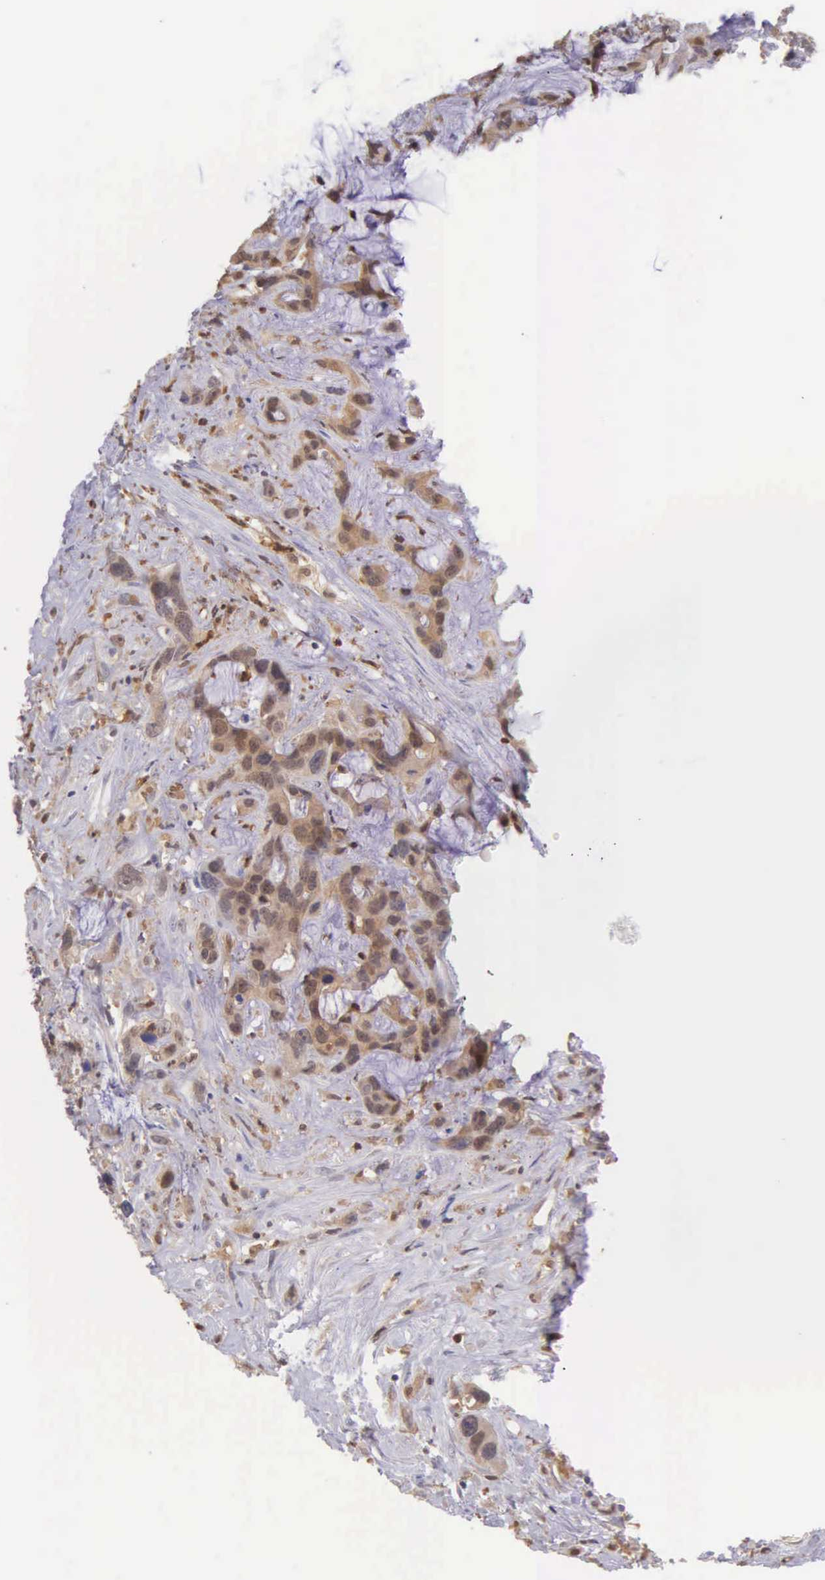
{"staining": {"intensity": "weak", "quantity": "25%-75%", "location": "cytoplasmic/membranous"}, "tissue": "liver cancer", "cell_type": "Tumor cells", "image_type": "cancer", "snomed": [{"axis": "morphology", "description": "Cholangiocarcinoma"}, {"axis": "topography", "description": "Liver"}], "caption": "This image displays liver cancer stained with immunohistochemistry to label a protein in brown. The cytoplasmic/membranous of tumor cells show weak positivity for the protein. Nuclei are counter-stained blue.", "gene": "BID", "patient": {"sex": "female", "age": 65}}